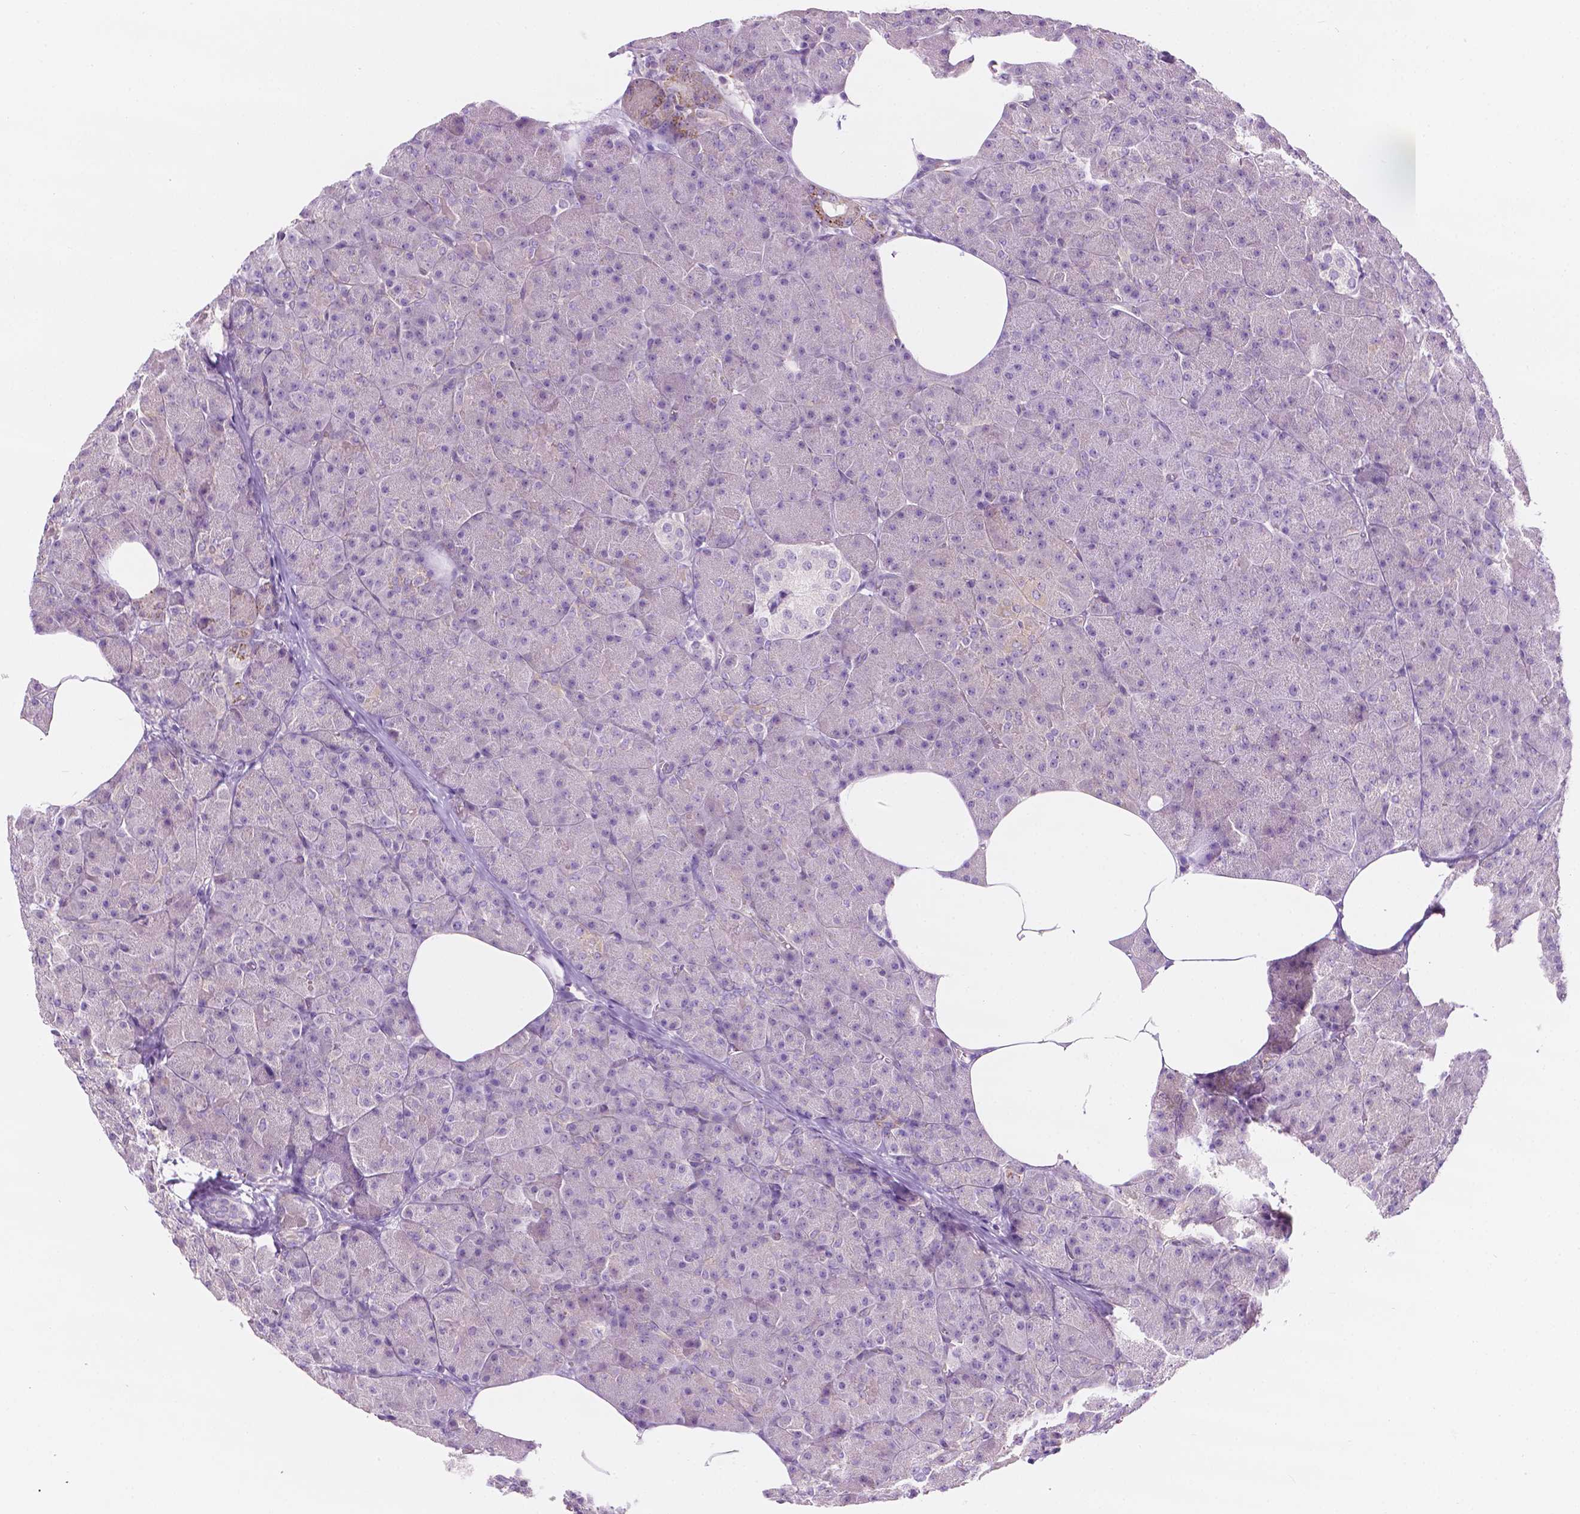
{"staining": {"intensity": "weak", "quantity": "<25%", "location": "cytoplasmic/membranous"}, "tissue": "pancreas", "cell_type": "Exocrine glandular cells", "image_type": "normal", "snomed": [{"axis": "morphology", "description": "Normal tissue, NOS"}, {"axis": "topography", "description": "Pancreas"}], "caption": "A high-resolution image shows immunohistochemistry (IHC) staining of unremarkable pancreas, which reveals no significant expression in exocrine glandular cells. (DAB IHC visualized using brightfield microscopy, high magnification).", "gene": "NOS1AP", "patient": {"sex": "female", "age": 45}}